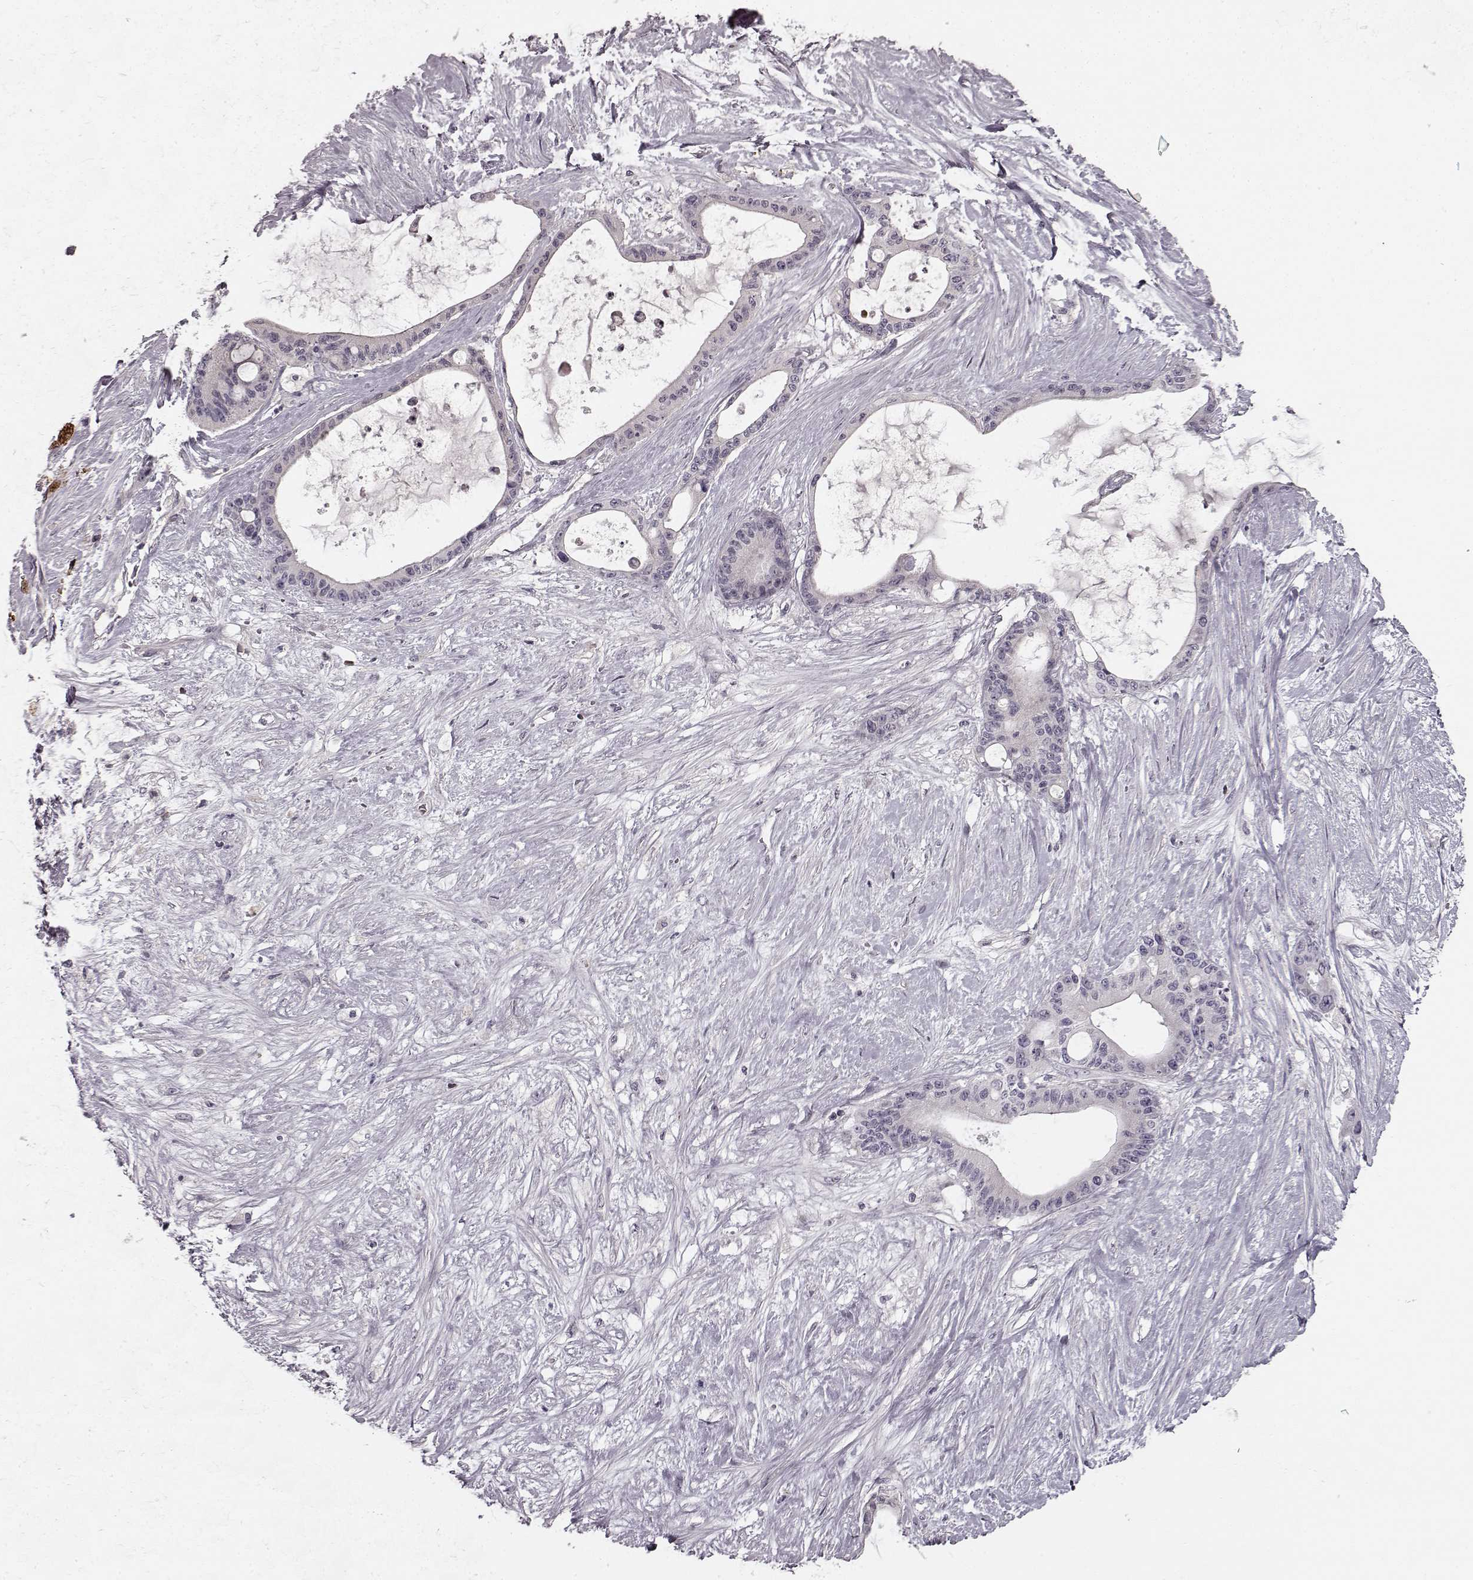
{"staining": {"intensity": "negative", "quantity": "none", "location": "none"}, "tissue": "liver cancer", "cell_type": "Tumor cells", "image_type": "cancer", "snomed": [{"axis": "morphology", "description": "Normal tissue, NOS"}, {"axis": "morphology", "description": "Cholangiocarcinoma"}, {"axis": "topography", "description": "Liver"}, {"axis": "topography", "description": "Peripheral nerve tissue"}], "caption": "There is no significant staining in tumor cells of liver cancer (cholangiocarcinoma).", "gene": "CHIT1", "patient": {"sex": "female", "age": 73}}